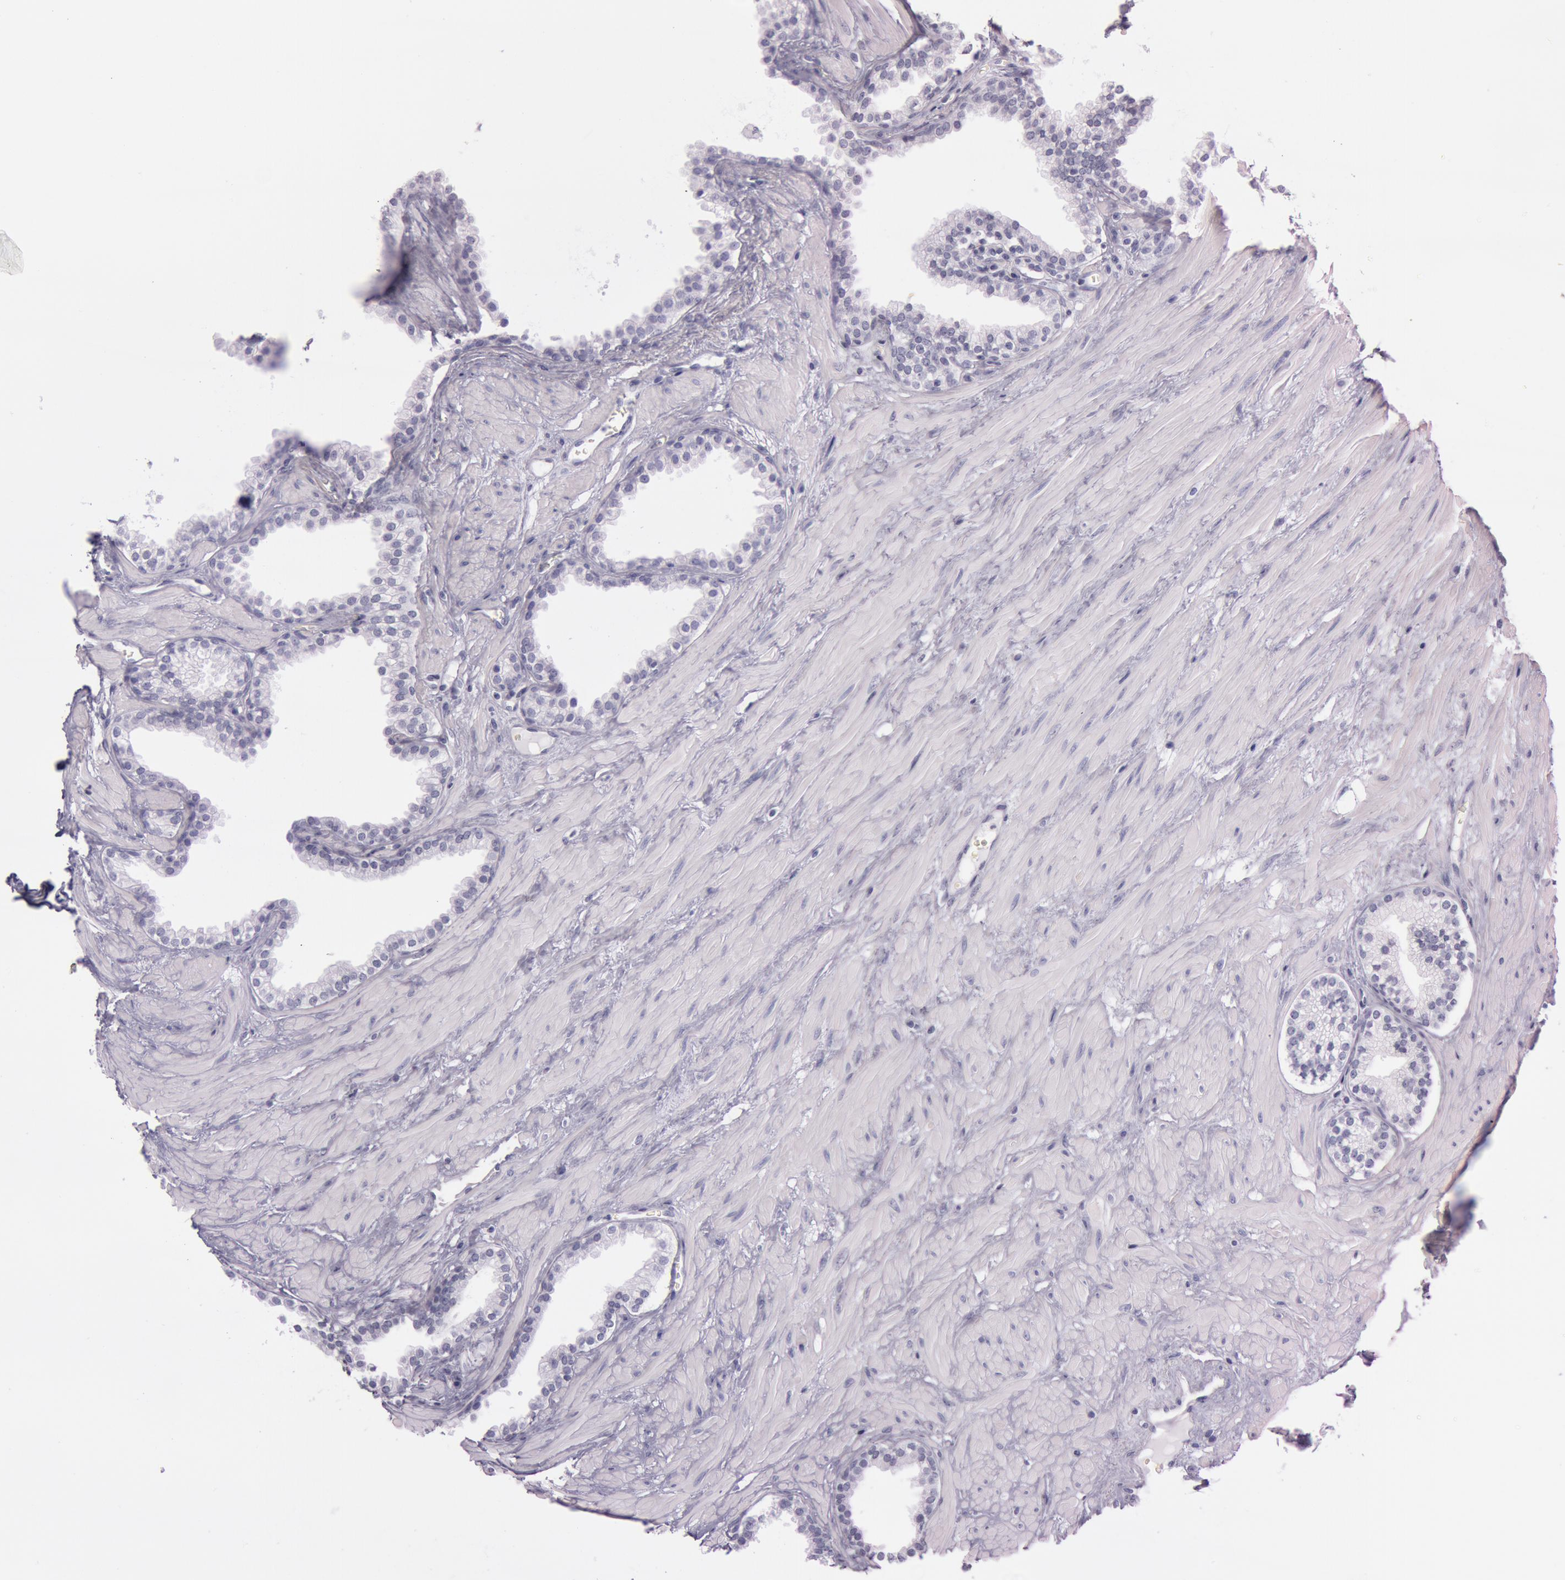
{"staining": {"intensity": "negative", "quantity": "none", "location": "none"}, "tissue": "prostate", "cell_type": "Glandular cells", "image_type": "normal", "snomed": [{"axis": "morphology", "description": "Normal tissue, NOS"}, {"axis": "topography", "description": "Prostate"}], "caption": "Immunohistochemical staining of unremarkable prostate reveals no significant staining in glandular cells.", "gene": "S100A7", "patient": {"sex": "male", "age": 64}}